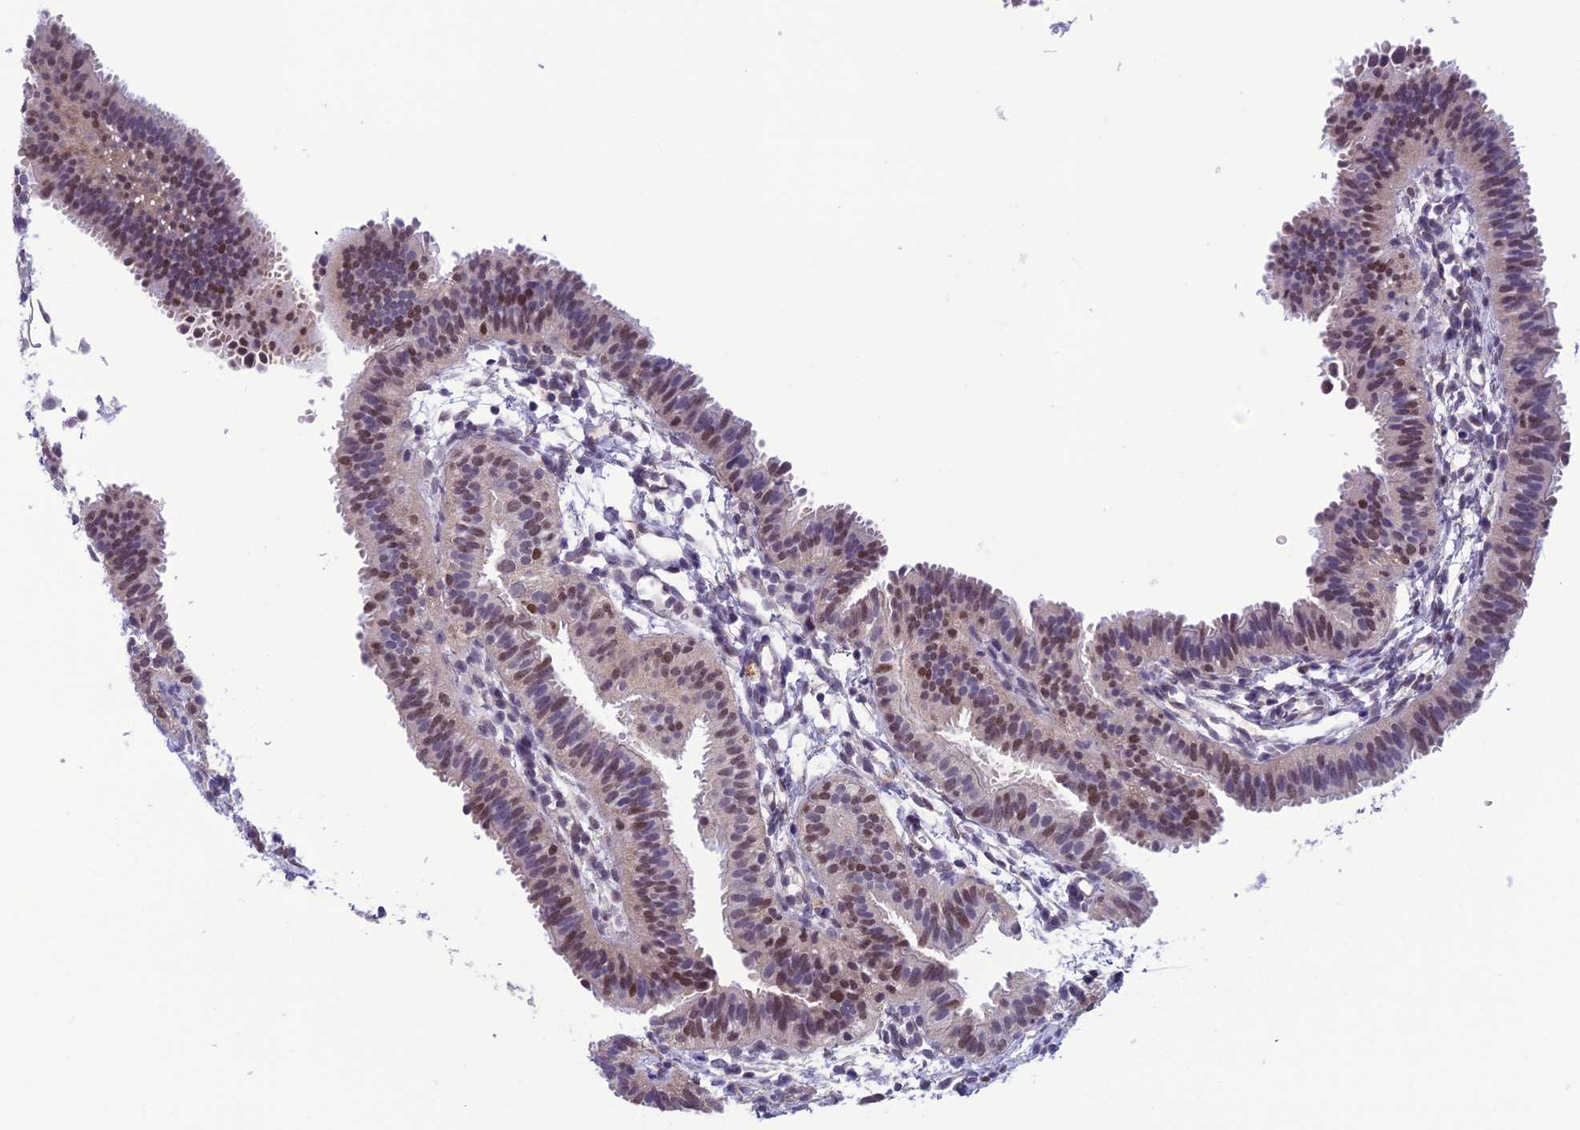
{"staining": {"intensity": "moderate", "quantity": "25%-75%", "location": "nuclear"}, "tissue": "fallopian tube", "cell_type": "Glandular cells", "image_type": "normal", "snomed": [{"axis": "morphology", "description": "Normal tissue, NOS"}, {"axis": "topography", "description": "Fallopian tube"}], "caption": "Protein expression analysis of unremarkable fallopian tube shows moderate nuclear expression in approximately 25%-75% of glandular cells.", "gene": "MIS12", "patient": {"sex": "female", "age": 35}}